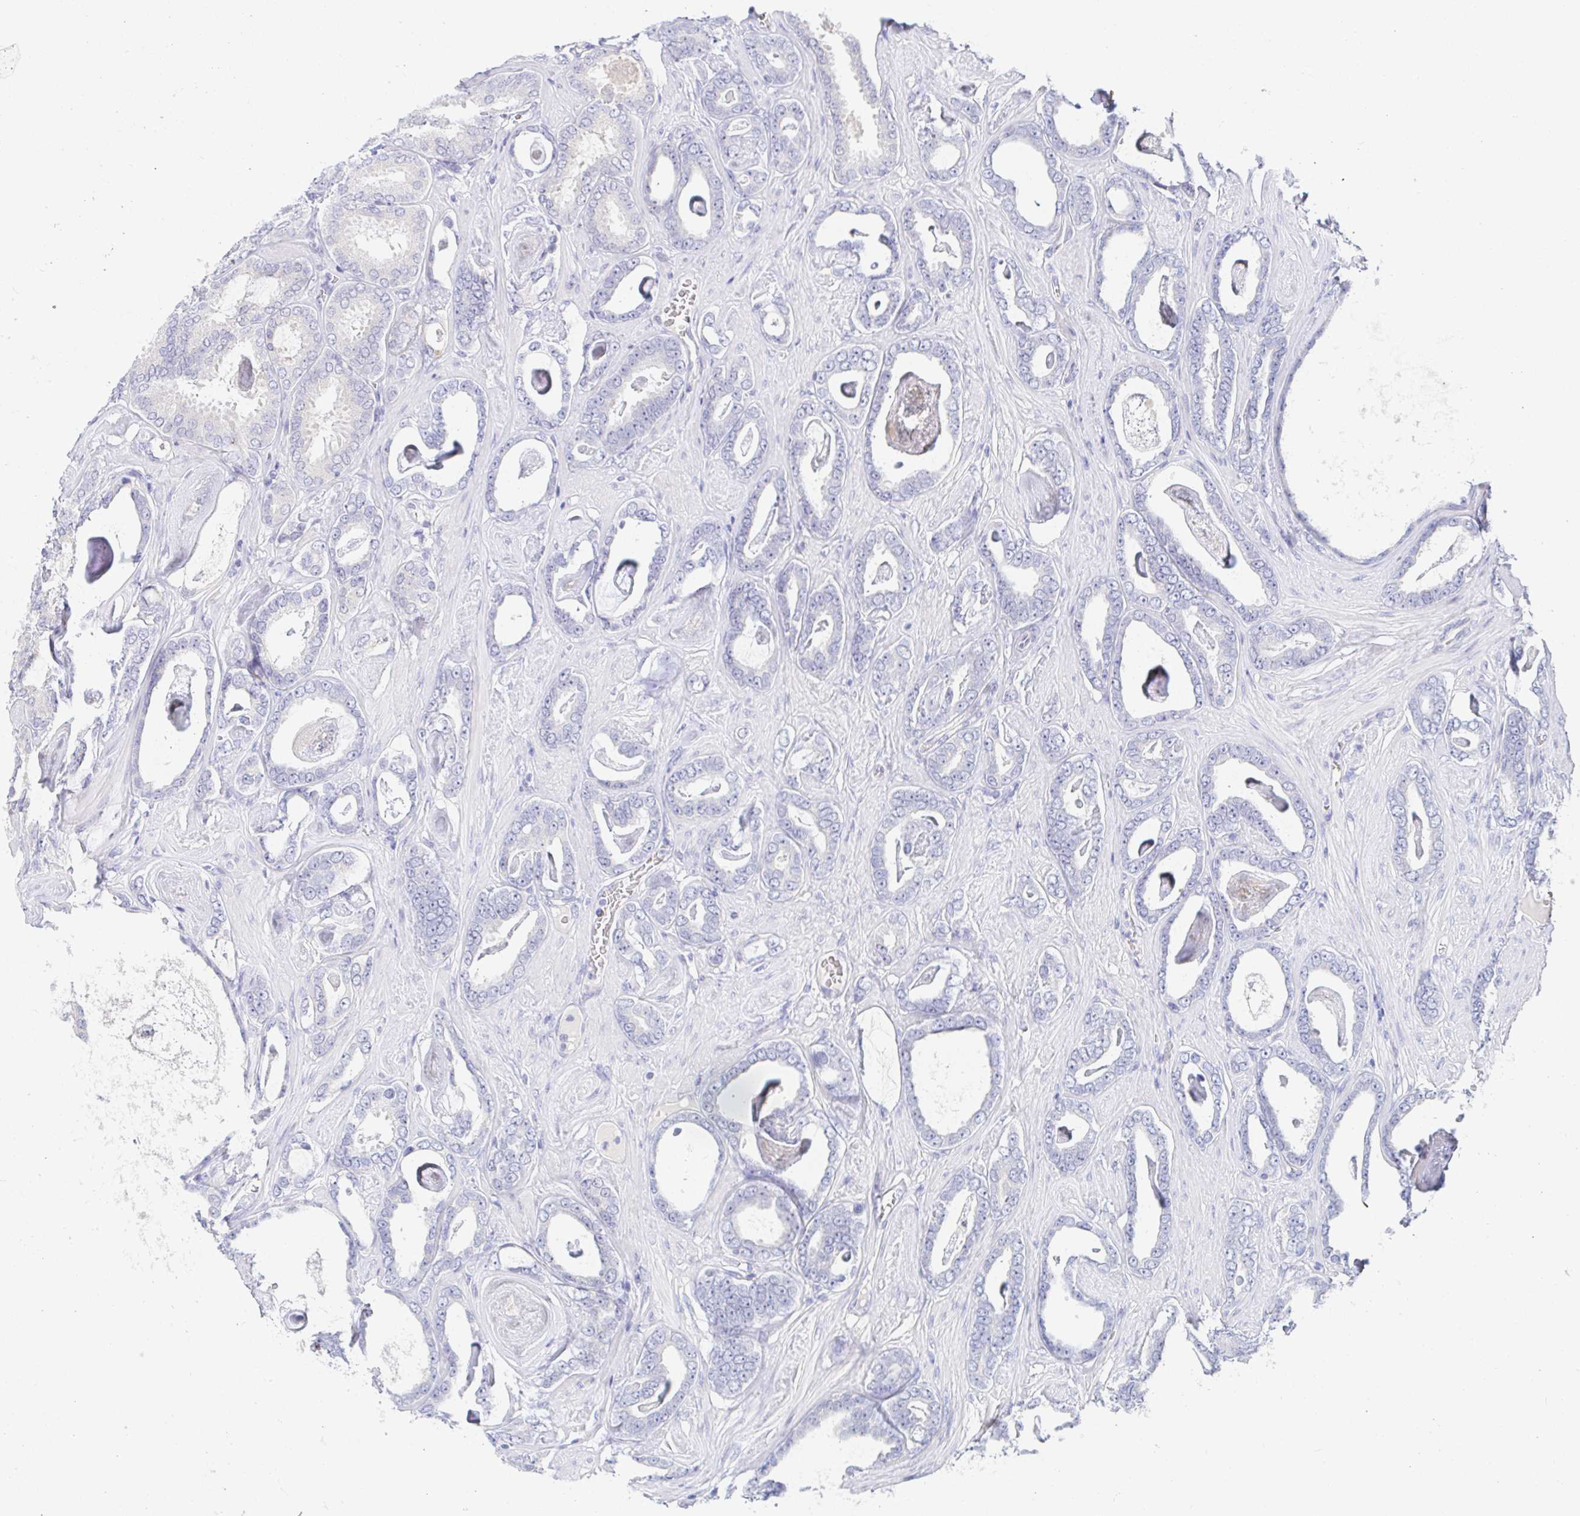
{"staining": {"intensity": "negative", "quantity": "none", "location": "none"}, "tissue": "prostate cancer", "cell_type": "Tumor cells", "image_type": "cancer", "snomed": [{"axis": "morphology", "description": "Adenocarcinoma, High grade"}, {"axis": "topography", "description": "Prostate"}], "caption": "The histopathology image reveals no staining of tumor cells in prostate adenocarcinoma (high-grade).", "gene": "PDE6B", "patient": {"sex": "male", "age": 63}}